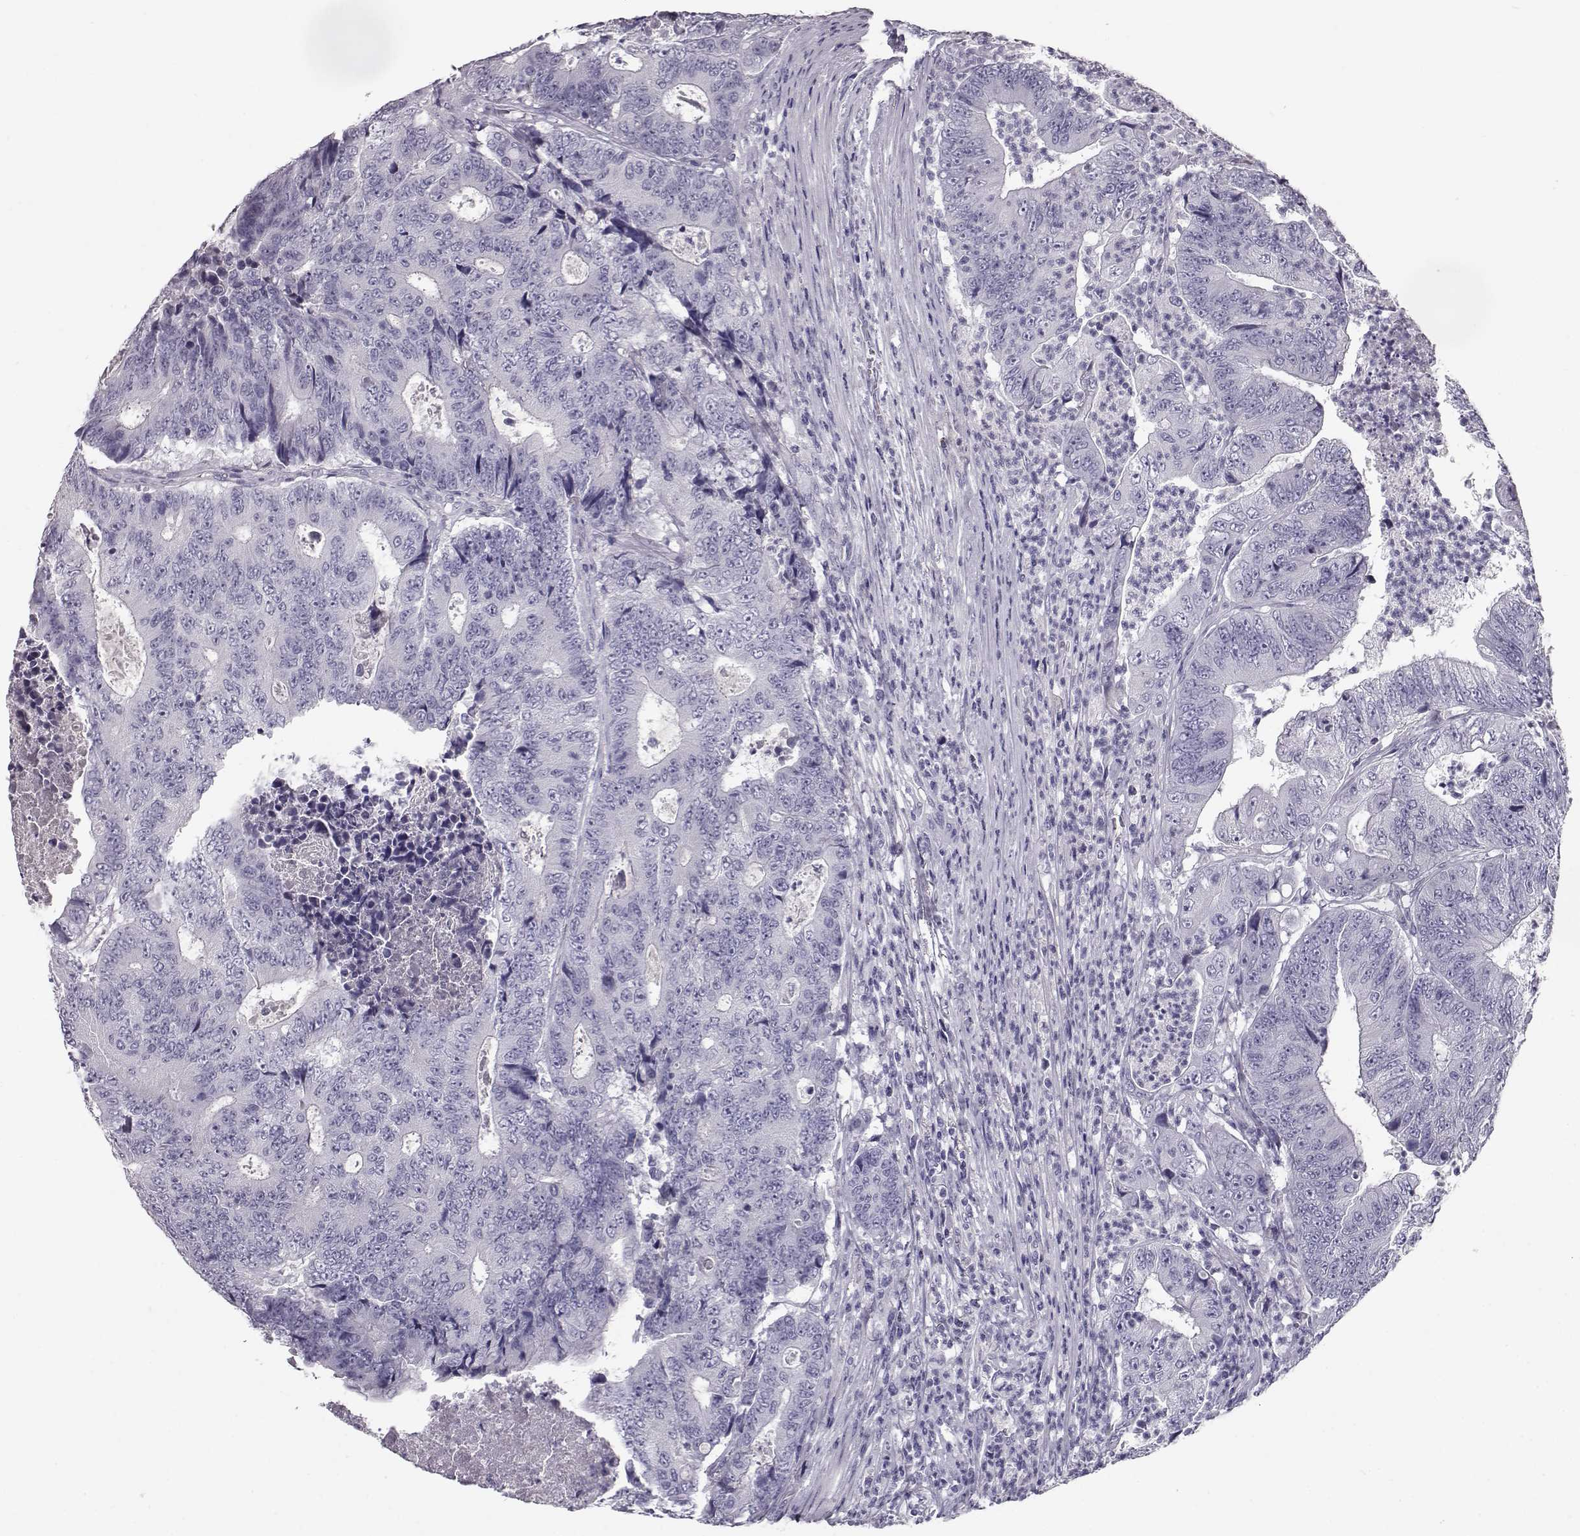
{"staining": {"intensity": "negative", "quantity": "none", "location": "none"}, "tissue": "colorectal cancer", "cell_type": "Tumor cells", "image_type": "cancer", "snomed": [{"axis": "morphology", "description": "Adenocarcinoma, NOS"}, {"axis": "topography", "description": "Colon"}], "caption": "A histopathology image of adenocarcinoma (colorectal) stained for a protein reveals no brown staining in tumor cells. (DAB (3,3'-diaminobenzidine) immunohistochemistry visualized using brightfield microscopy, high magnification).", "gene": "CCL19", "patient": {"sex": "female", "age": 48}}